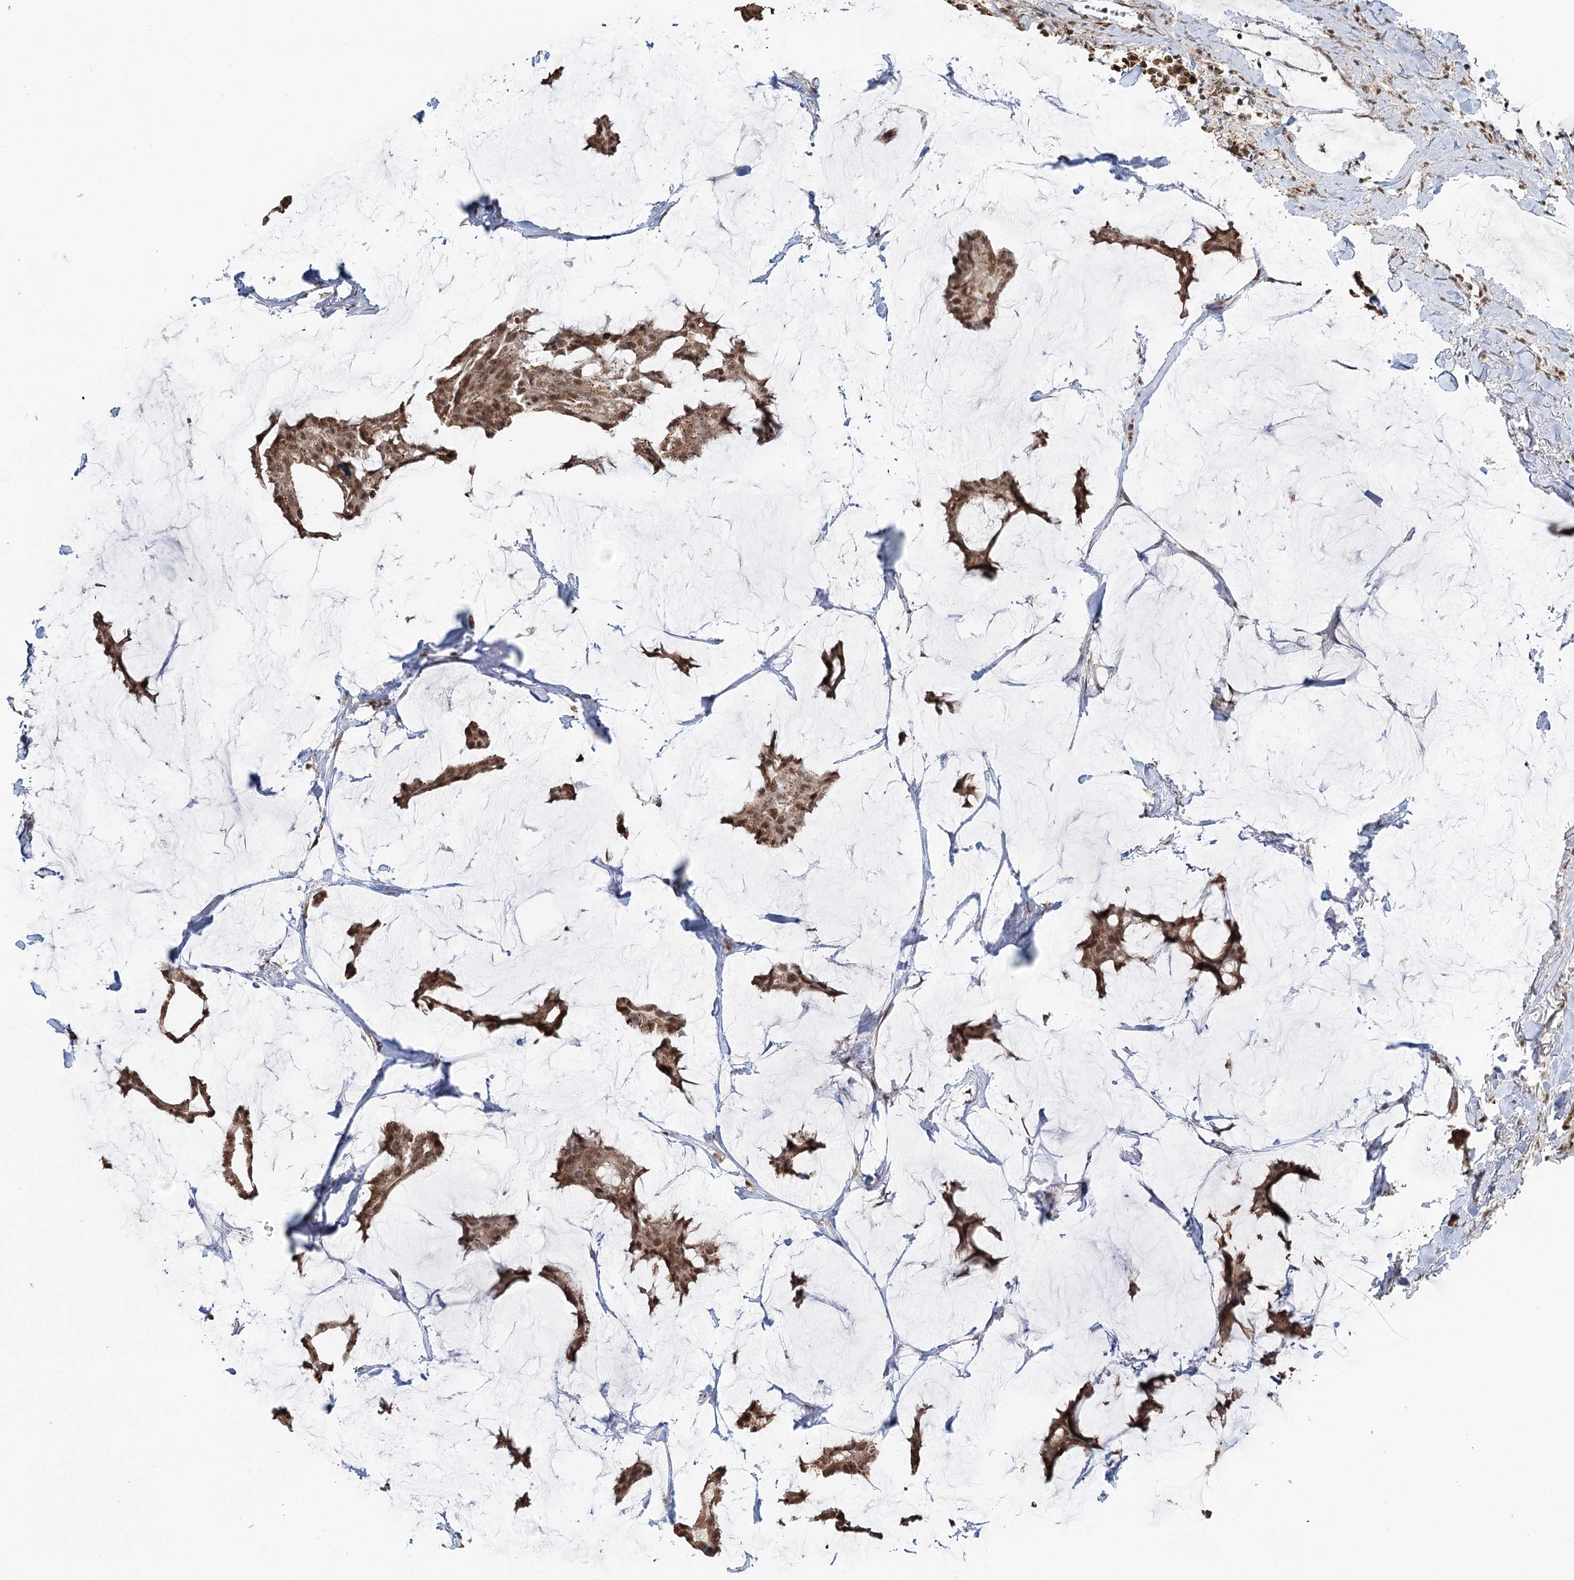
{"staining": {"intensity": "moderate", "quantity": ">75%", "location": "nuclear"}, "tissue": "breast cancer", "cell_type": "Tumor cells", "image_type": "cancer", "snomed": [{"axis": "morphology", "description": "Duct carcinoma"}, {"axis": "topography", "description": "Breast"}], "caption": "Intraductal carcinoma (breast) stained with a protein marker shows moderate staining in tumor cells.", "gene": "GPALPP1", "patient": {"sex": "female", "age": 93}}